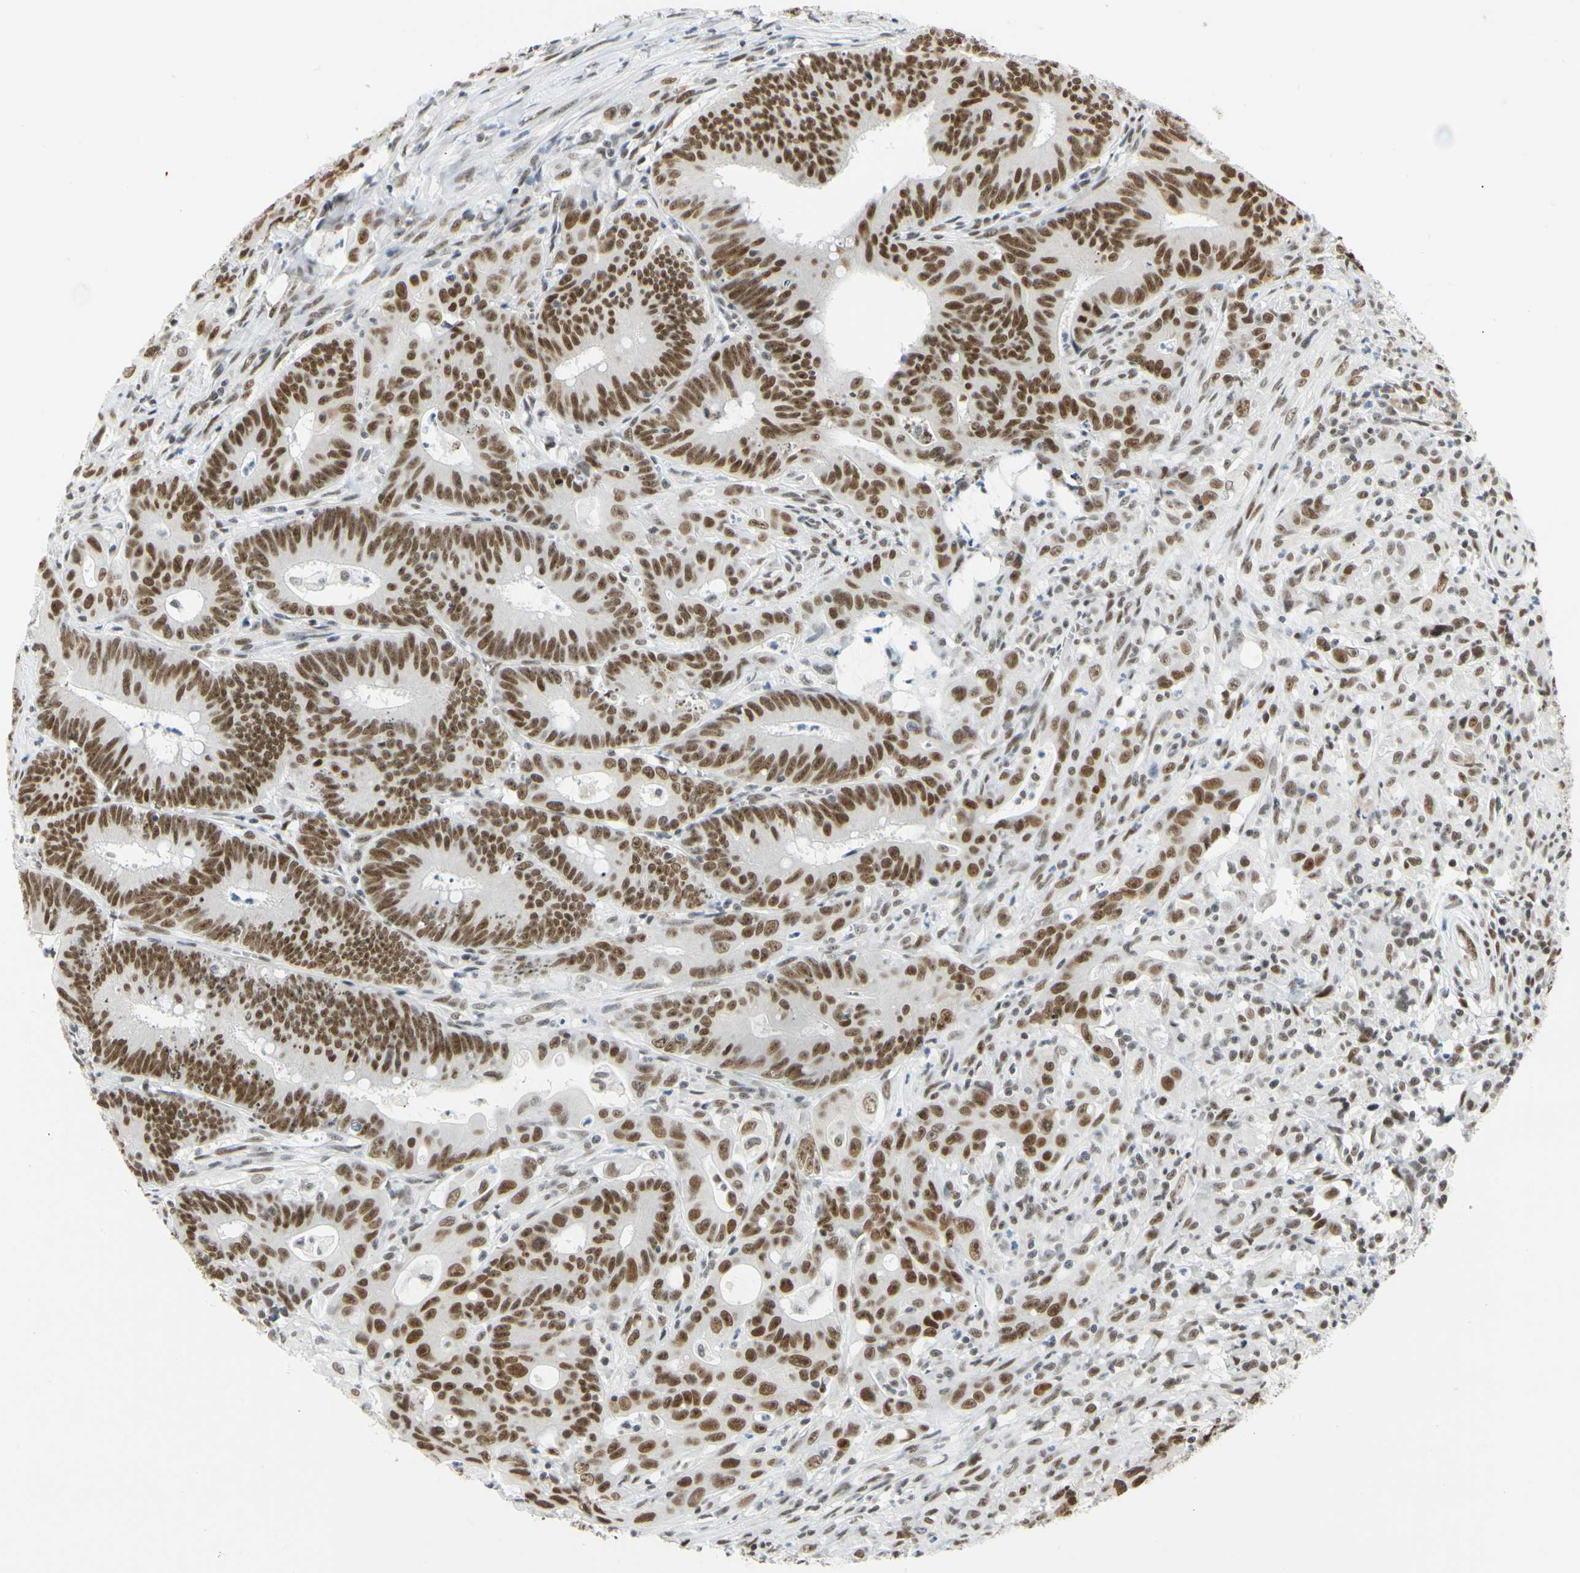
{"staining": {"intensity": "strong", "quantity": ">75%", "location": "nuclear"}, "tissue": "colorectal cancer", "cell_type": "Tumor cells", "image_type": "cancer", "snomed": [{"axis": "morphology", "description": "Adenocarcinoma, NOS"}, {"axis": "topography", "description": "Colon"}], "caption": "Colorectal cancer stained with a brown dye demonstrates strong nuclear positive positivity in about >75% of tumor cells.", "gene": "ZSCAN16", "patient": {"sex": "male", "age": 45}}